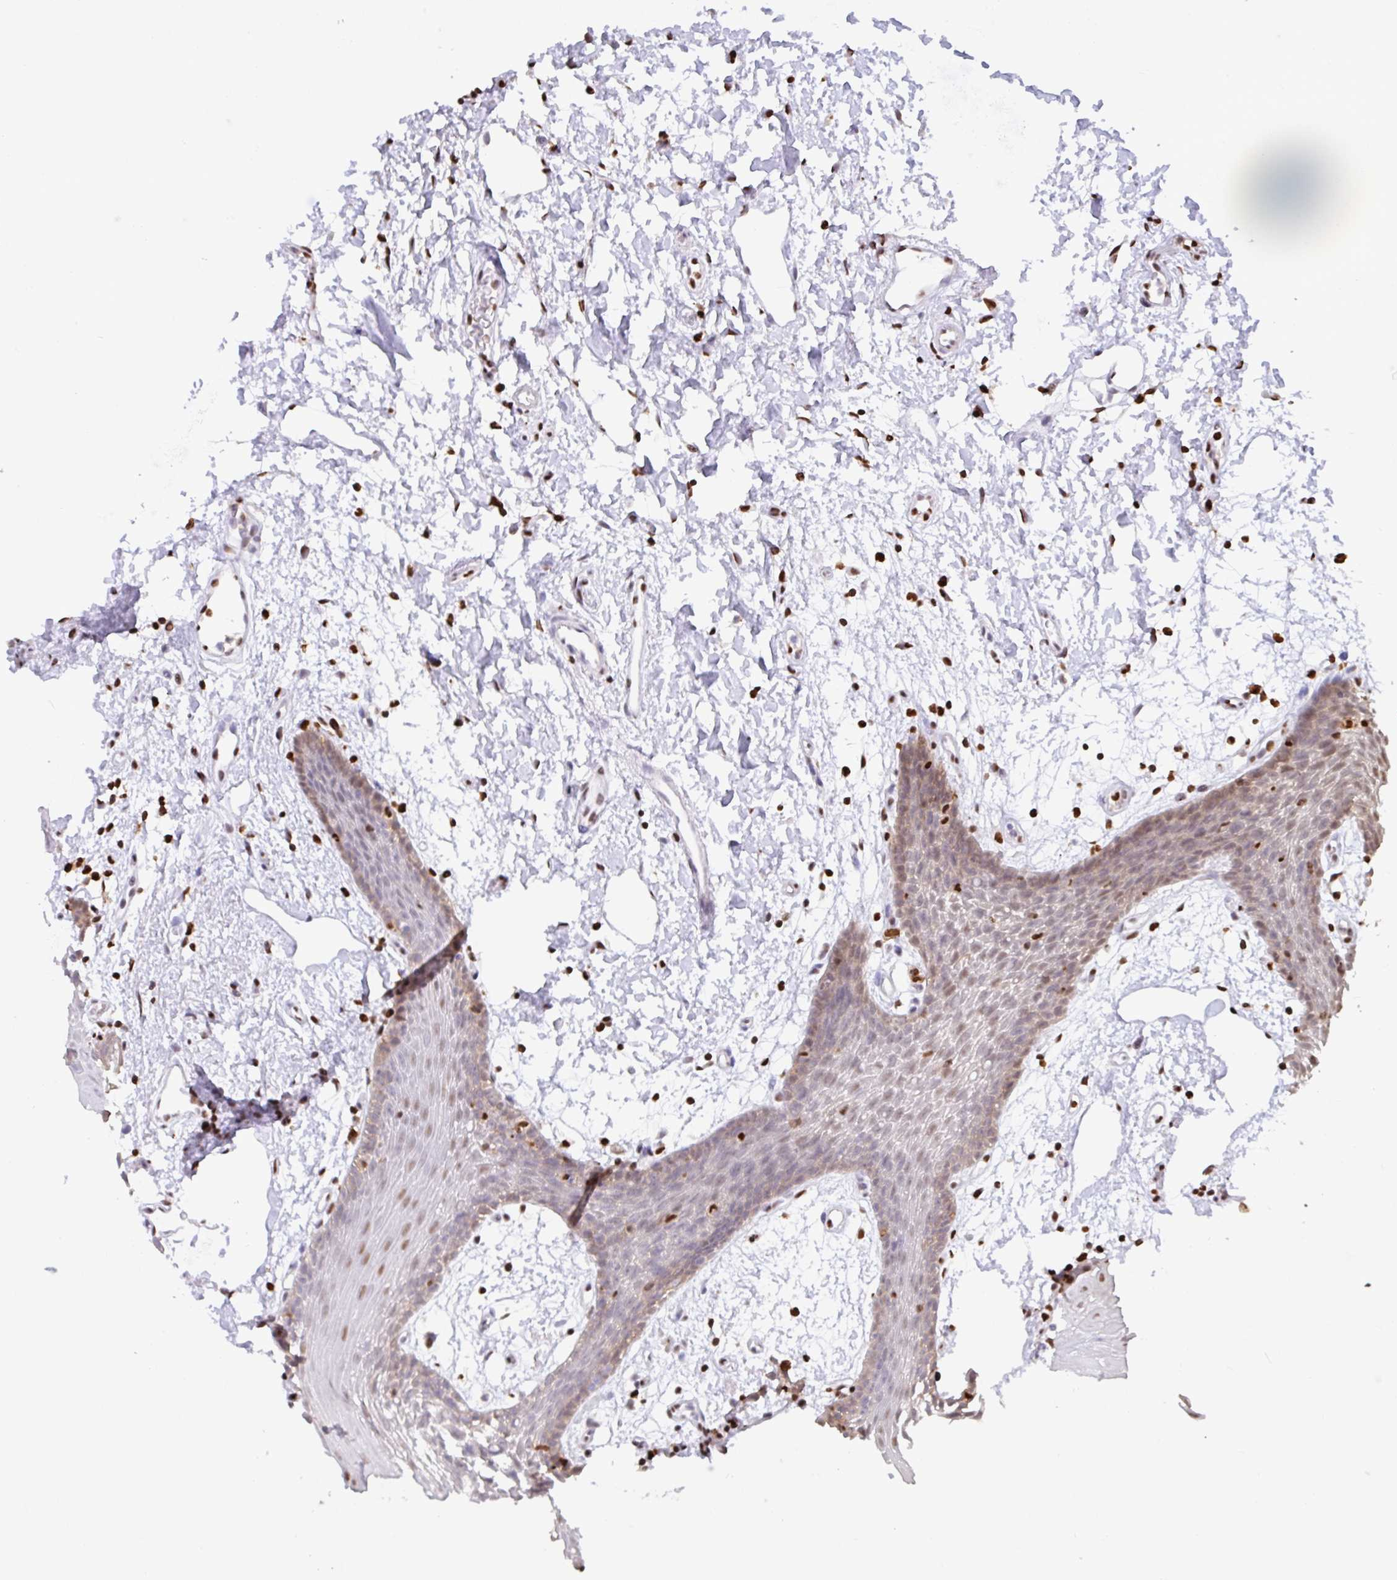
{"staining": {"intensity": "strong", "quantity": "25%-75%", "location": "nuclear"}, "tissue": "oral mucosa", "cell_type": "Squamous epithelial cells", "image_type": "normal", "snomed": [{"axis": "morphology", "description": "Normal tissue, NOS"}, {"axis": "topography", "description": "Oral tissue"}], "caption": "DAB (3,3'-diaminobenzidine) immunohistochemical staining of normal oral mucosa demonstrates strong nuclear protein expression in approximately 25%-75% of squamous epithelial cells. (brown staining indicates protein expression, while blue staining denotes nuclei).", "gene": "BTBD10", "patient": {"sex": "female", "age": 59}}